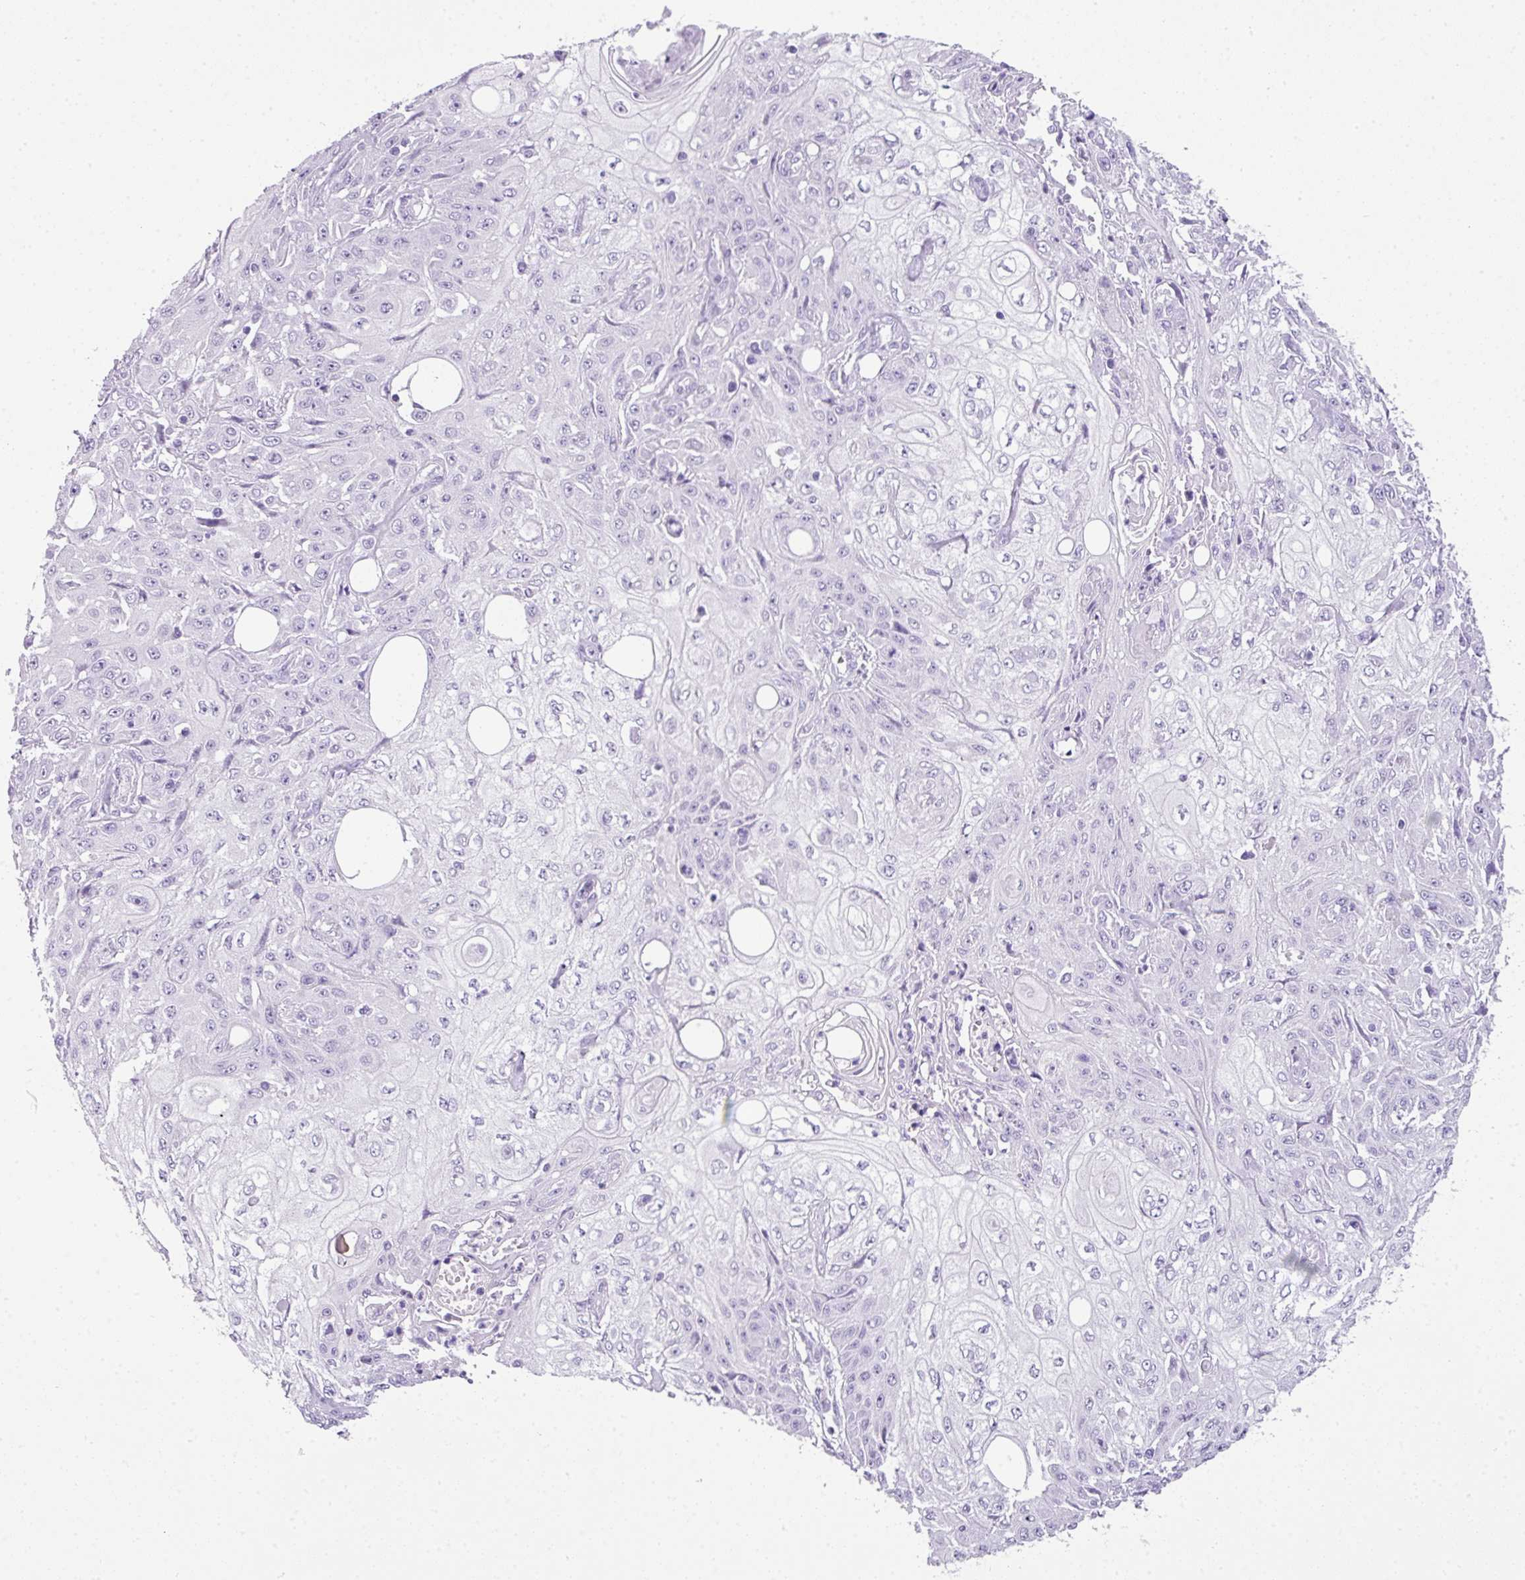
{"staining": {"intensity": "negative", "quantity": "none", "location": "none"}, "tissue": "skin cancer", "cell_type": "Tumor cells", "image_type": "cancer", "snomed": [{"axis": "morphology", "description": "Squamous cell carcinoma, NOS"}, {"axis": "morphology", "description": "Squamous cell carcinoma, metastatic, NOS"}, {"axis": "topography", "description": "Skin"}, {"axis": "topography", "description": "Lymph node"}], "caption": "Immunohistochemistry (IHC) micrograph of neoplastic tissue: skin cancer stained with DAB (3,3'-diaminobenzidine) reveals no significant protein staining in tumor cells.", "gene": "TNP1", "patient": {"sex": "male", "age": 75}}